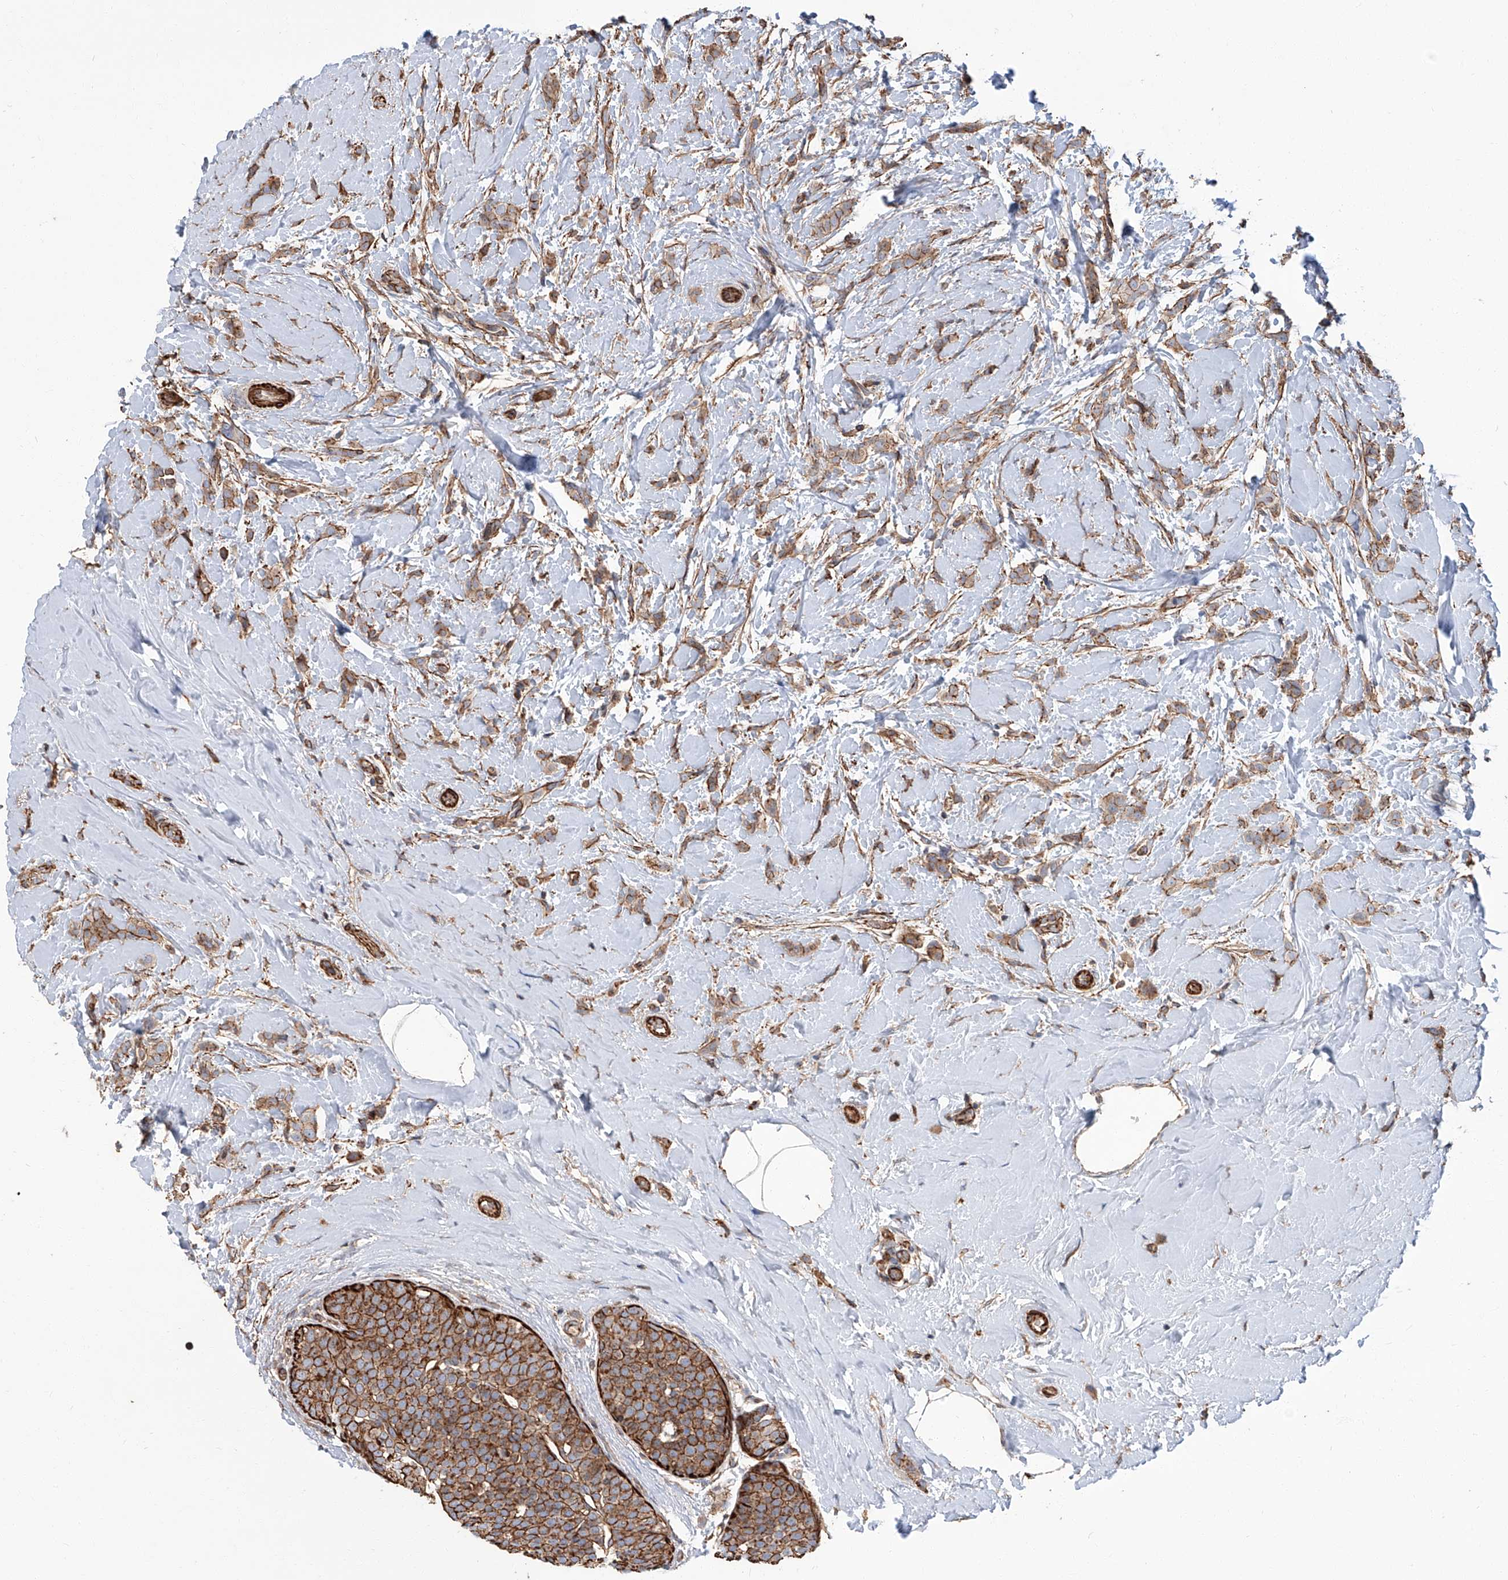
{"staining": {"intensity": "moderate", "quantity": ">75%", "location": "cytoplasmic/membranous"}, "tissue": "breast cancer", "cell_type": "Tumor cells", "image_type": "cancer", "snomed": [{"axis": "morphology", "description": "Lobular carcinoma, in situ"}, {"axis": "morphology", "description": "Lobular carcinoma"}, {"axis": "topography", "description": "Breast"}], "caption": "Immunohistochemical staining of human breast cancer (lobular carcinoma) reveals medium levels of moderate cytoplasmic/membranous expression in about >75% of tumor cells. The protein of interest is shown in brown color, while the nuclei are stained blue.", "gene": "PIEZO2", "patient": {"sex": "female", "age": 41}}